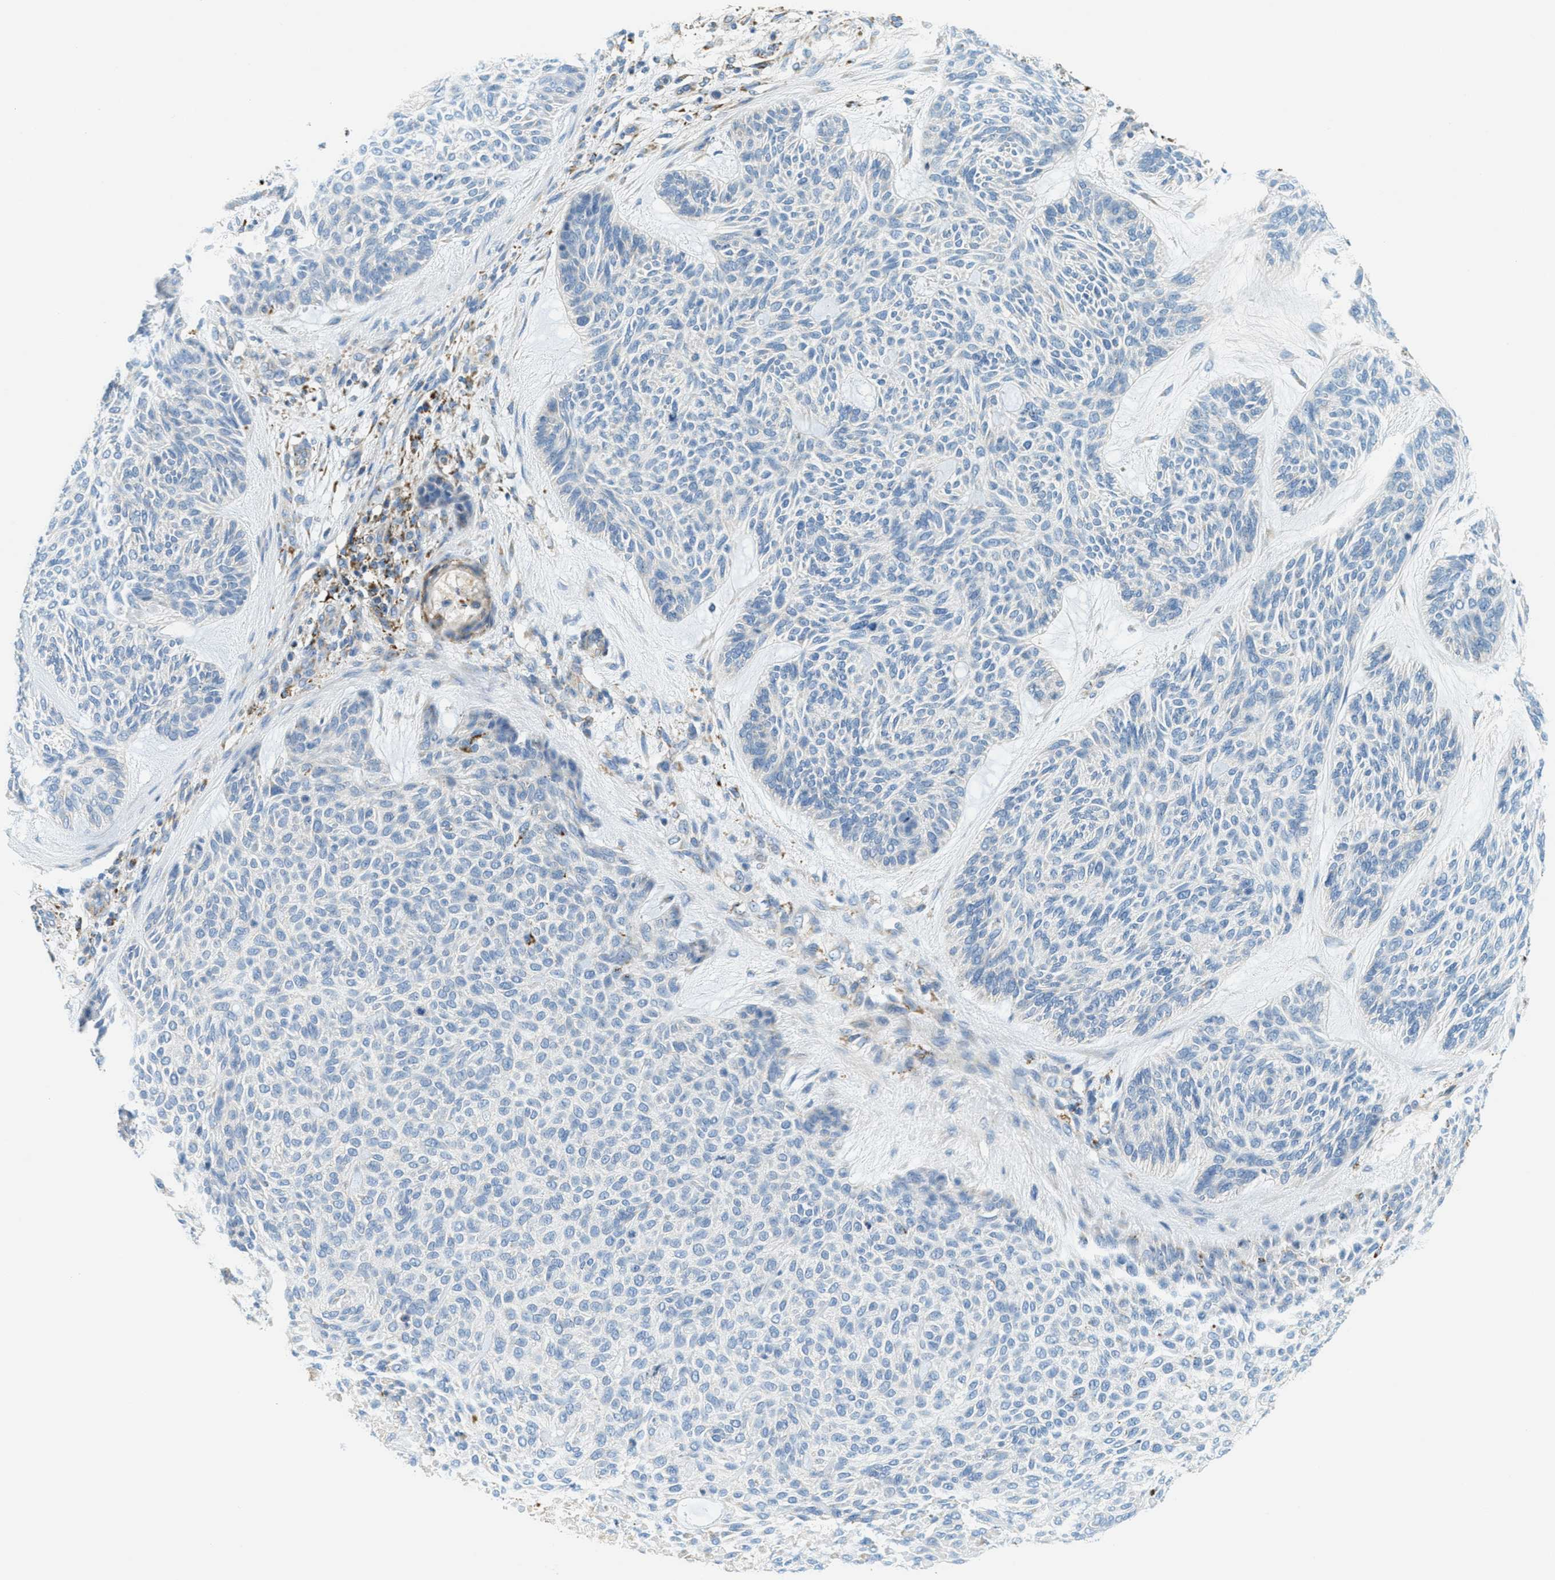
{"staining": {"intensity": "moderate", "quantity": "<25%", "location": "cytoplasmic/membranous"}, "tissue": "skin cancer", "cell_type": "Tumor cells", "image_type": "cancer", "snomed": [{"axis": "morphology", "description": "Basal cell carcinoma"}, {"axis": "topography", "description": "Skin"}], "caption": "Immunohistochemical staining of skin cancer reveals low levels of moderate cytoplasmic/membranous protein staining in approximately <25% of tumor cells.", "gene": "HLCS", "patient": {"sex": "male", "age": 55}}